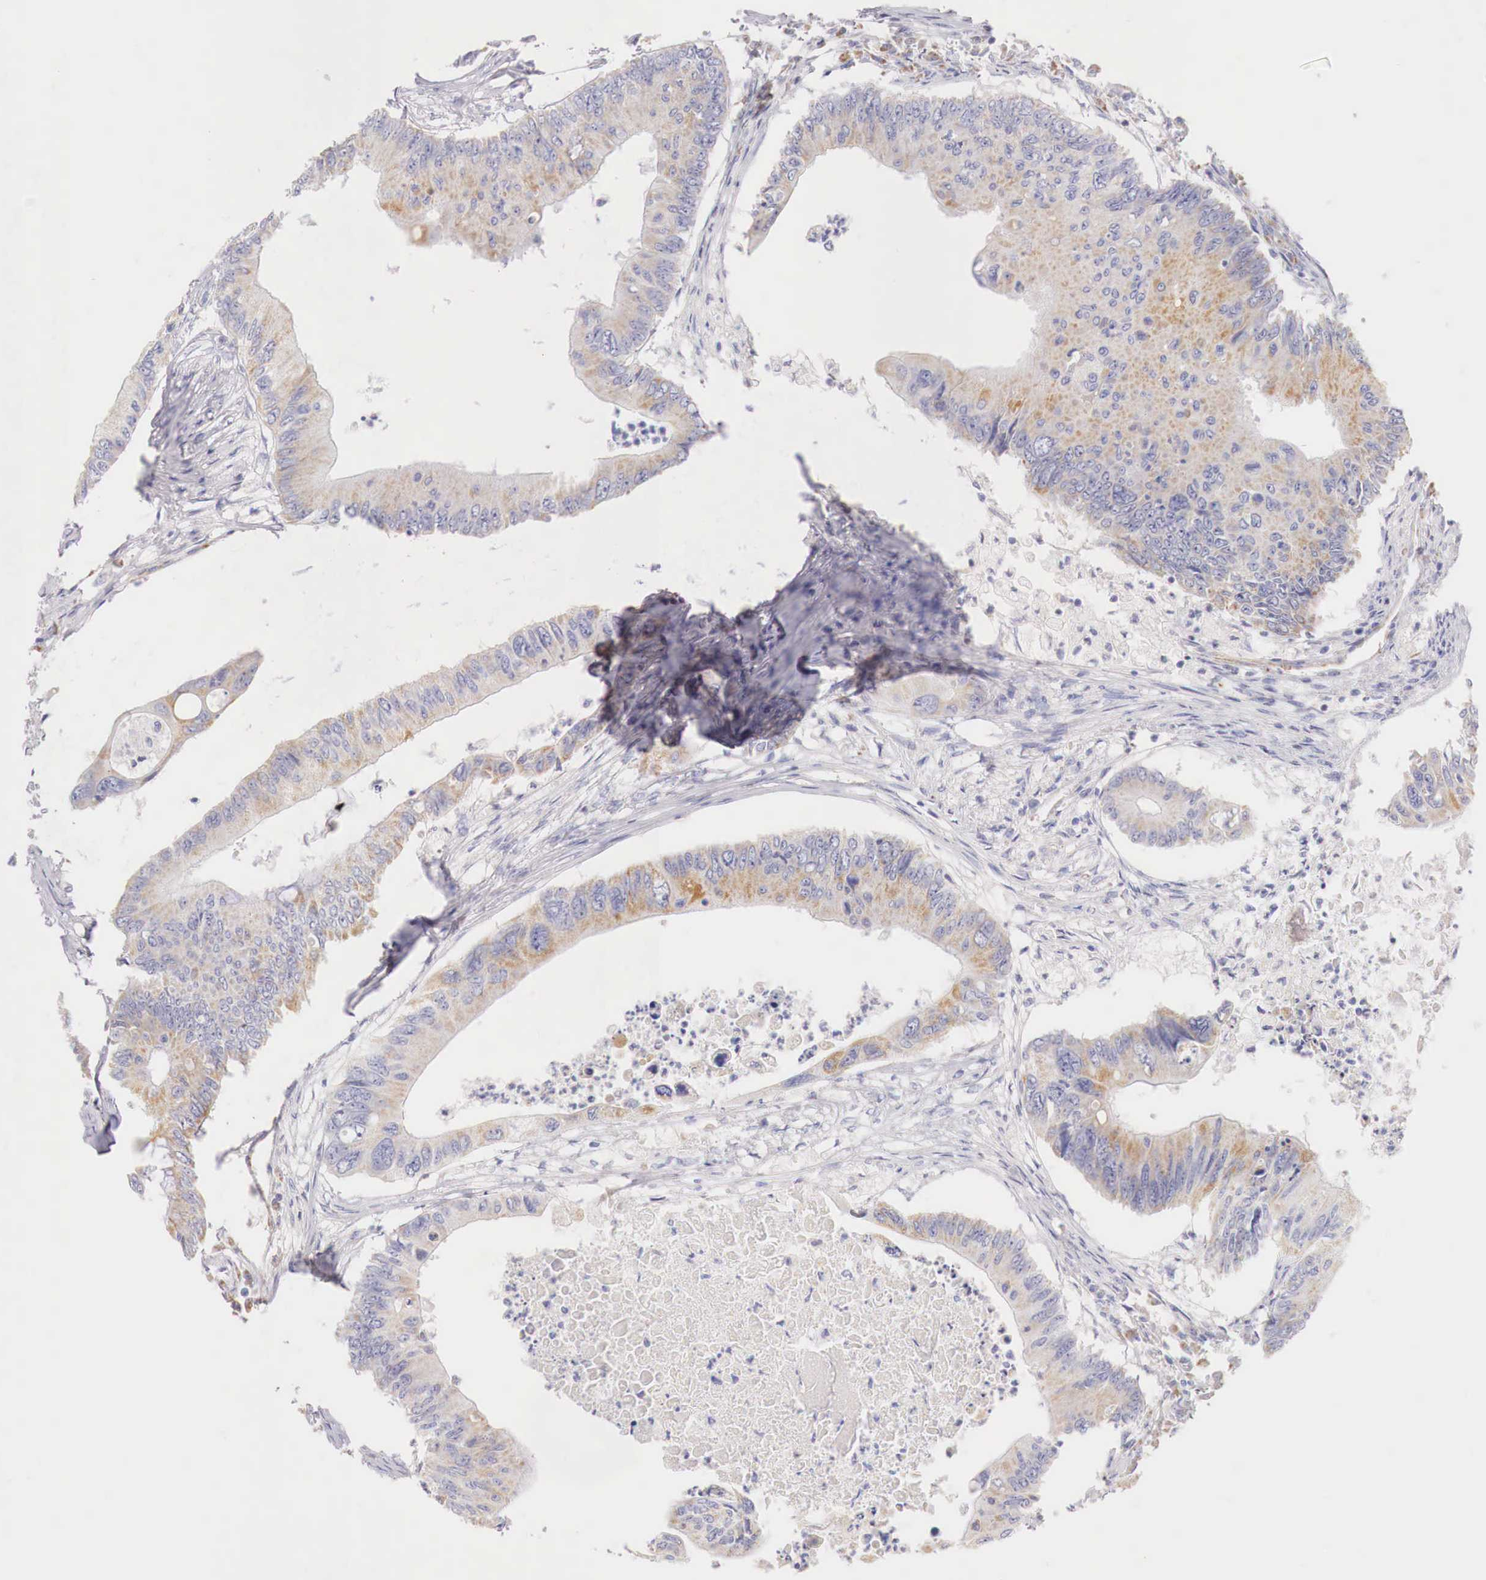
{"staining": {"intensity": "moderate", "quantity": ">75%", "location": "cytoplasmic/membranous"}, "tissue": "colorectal cancer", "cell_type": "Tumor cells", "image_type": "cancer", "snomed": [{"axis": "morphology", "description": "Adenocarcinoma, NOS"}, {"axis": "topography", "description": "Colon"}], "caption": "Moderate cytoplasmic/membranous protein staining is identified in about >75% of tumor cells in colorectal adenocarcinoma.", "gene": "IDH3G", "patient": {"sex": "male", "age": 65}}